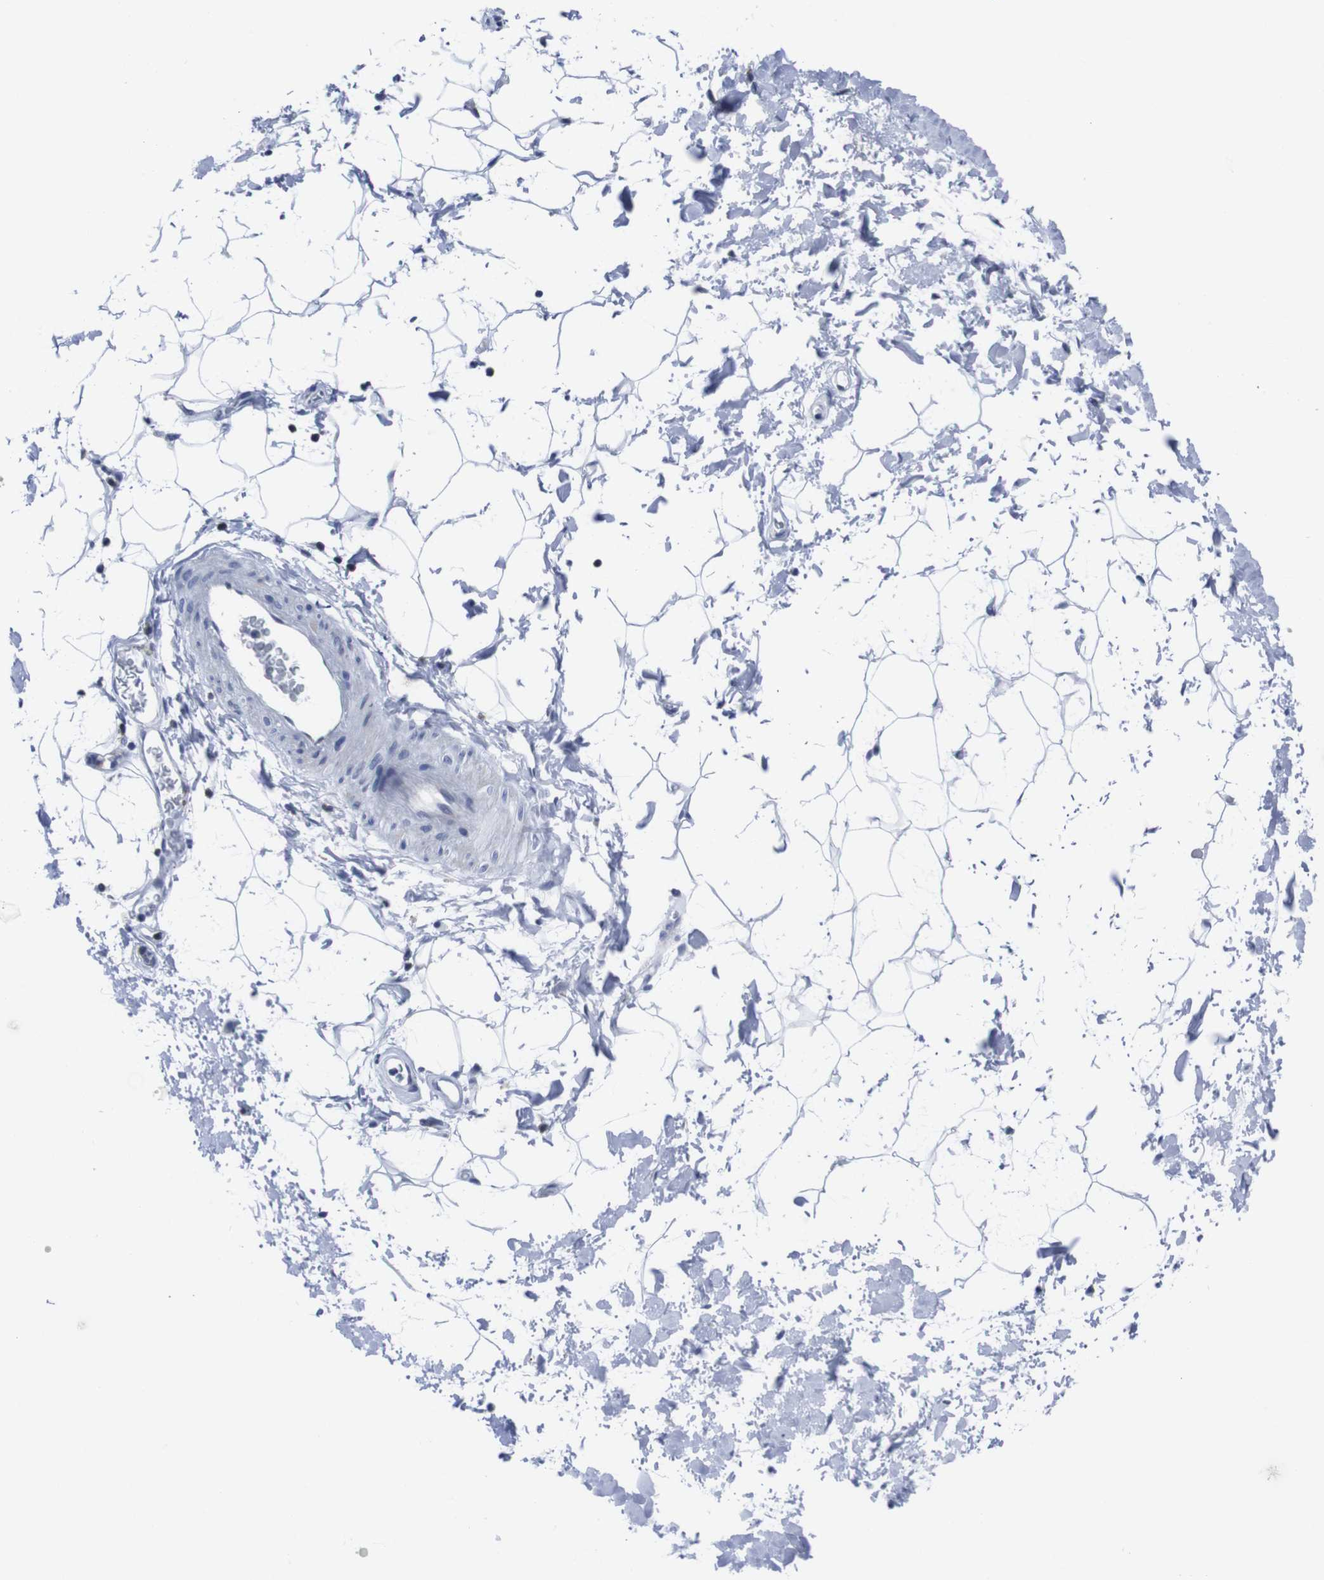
{"staining": {"intensity": "negative", "quantity": "none", "location": "none"}, "tissue": "adipose tissue", "cell_type": "Adipocytes", "image_type": "normal", "snomed": [{"axis": "morphology", "description": "Normal tissue, NOS"}, {"axis": "topography", "description": "Soft tissue"}], "caption": "This image is of normal adipose tissue stained with IHC to label a protein in brown with the nuclei are counter-stained blue. There is no expression in adipocytes. (Stains: DAB (3,3'-diaminobenzidine) IHC with hematoxylin counter stain, Microscopy: brightfield microscopy at high magnification).", "gene": "EIF4A1", "patient": {"sex": "male", "age": 72}}